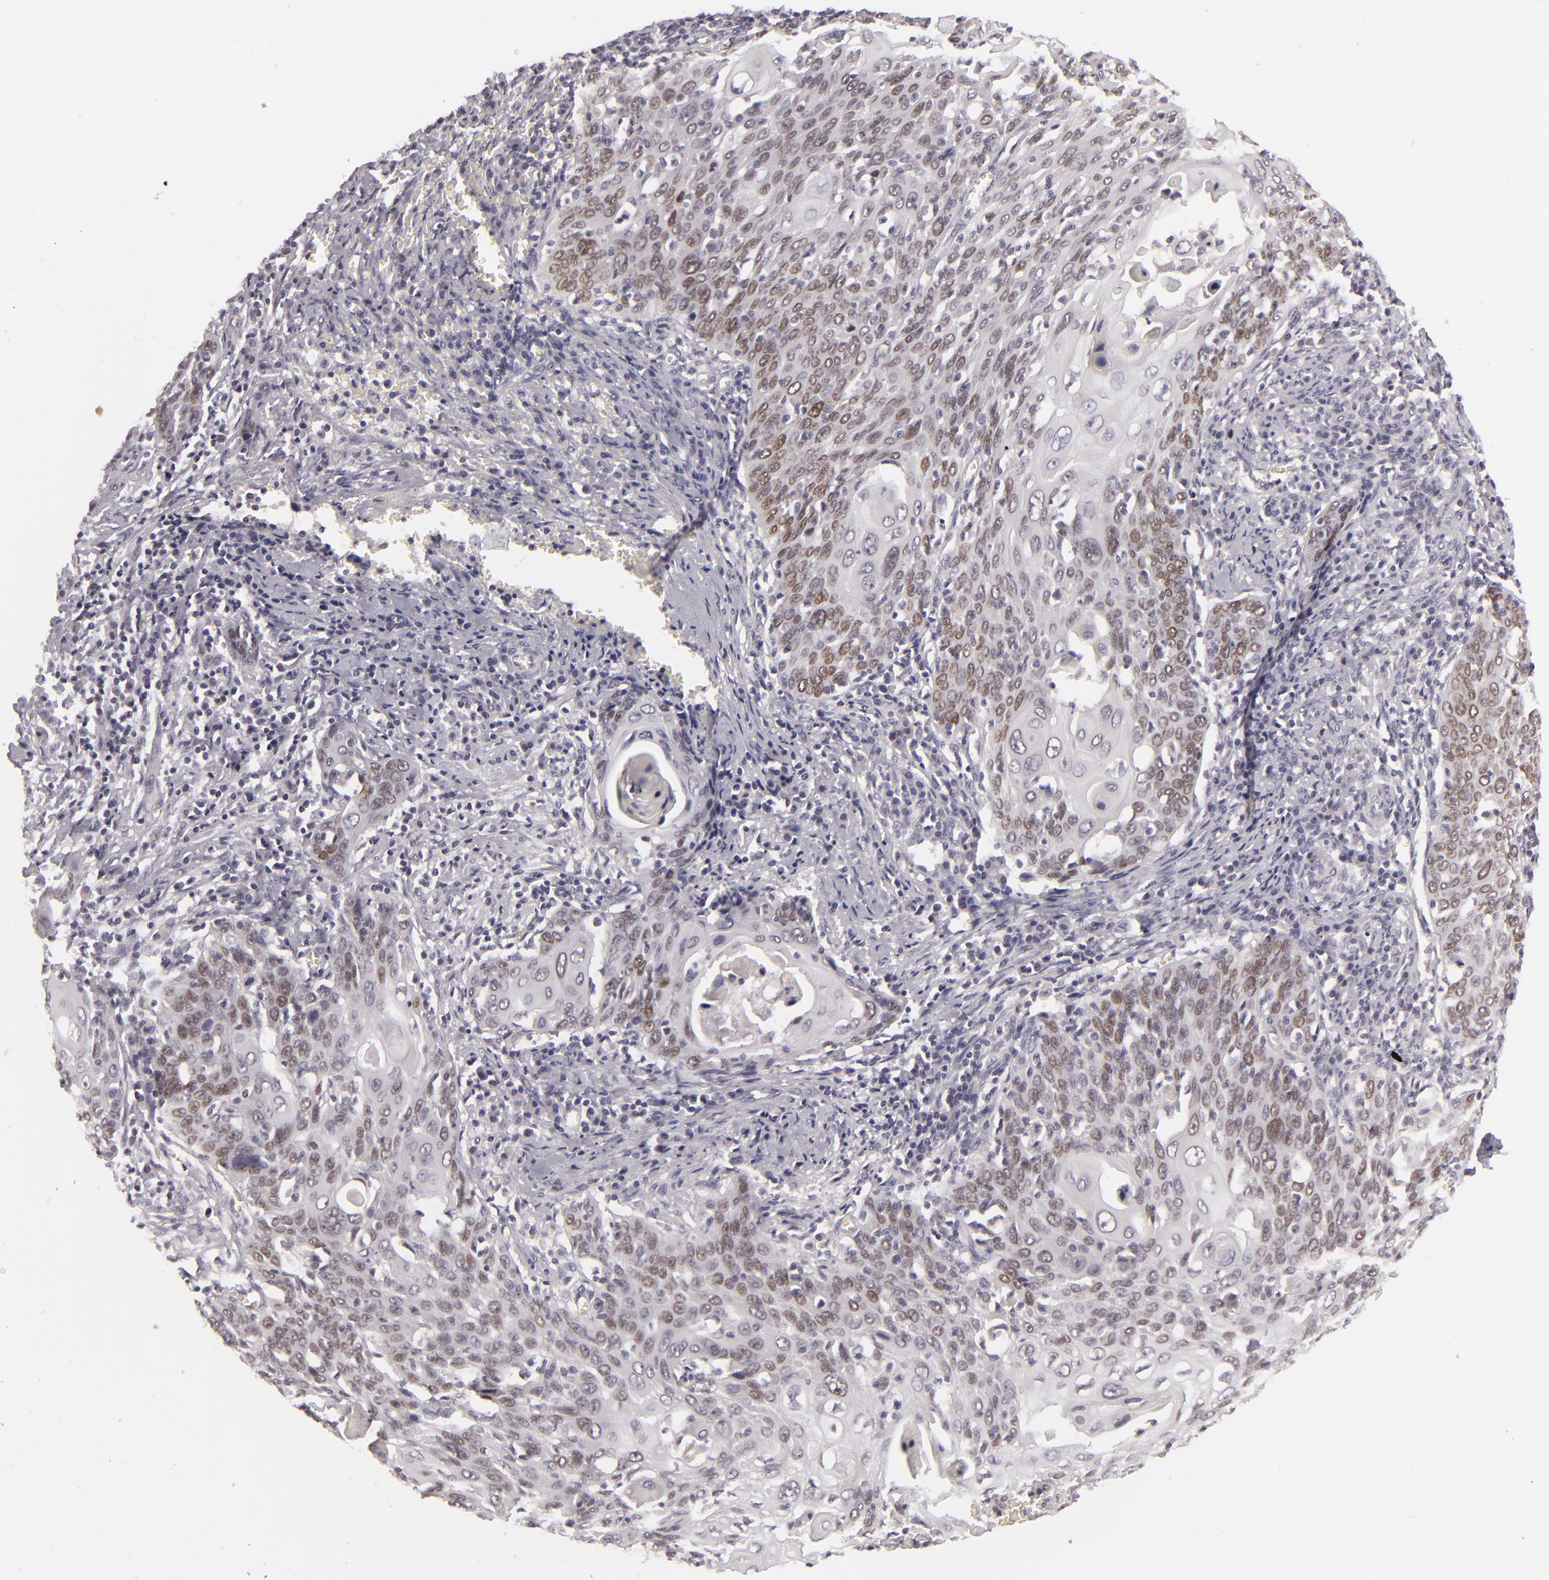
{"staining": {"intensity": "weak", "quantity": "<25%", "location": "nuclear"}, "tissue": "cervical cancer", "cell_type": "Tumor cells", "image_type": "cancer", "snomed": [{"axis": "morphology", "description": "Squamous cell carcinoma, NOS"}, {"axis": "topography", "description": "Cervix"}], "caption": "Micrograph shows no significant protein staining in tumor cells of cervical cancer.", "gene": "SIX1", "patient": {"sex": "female", "age": 54}}